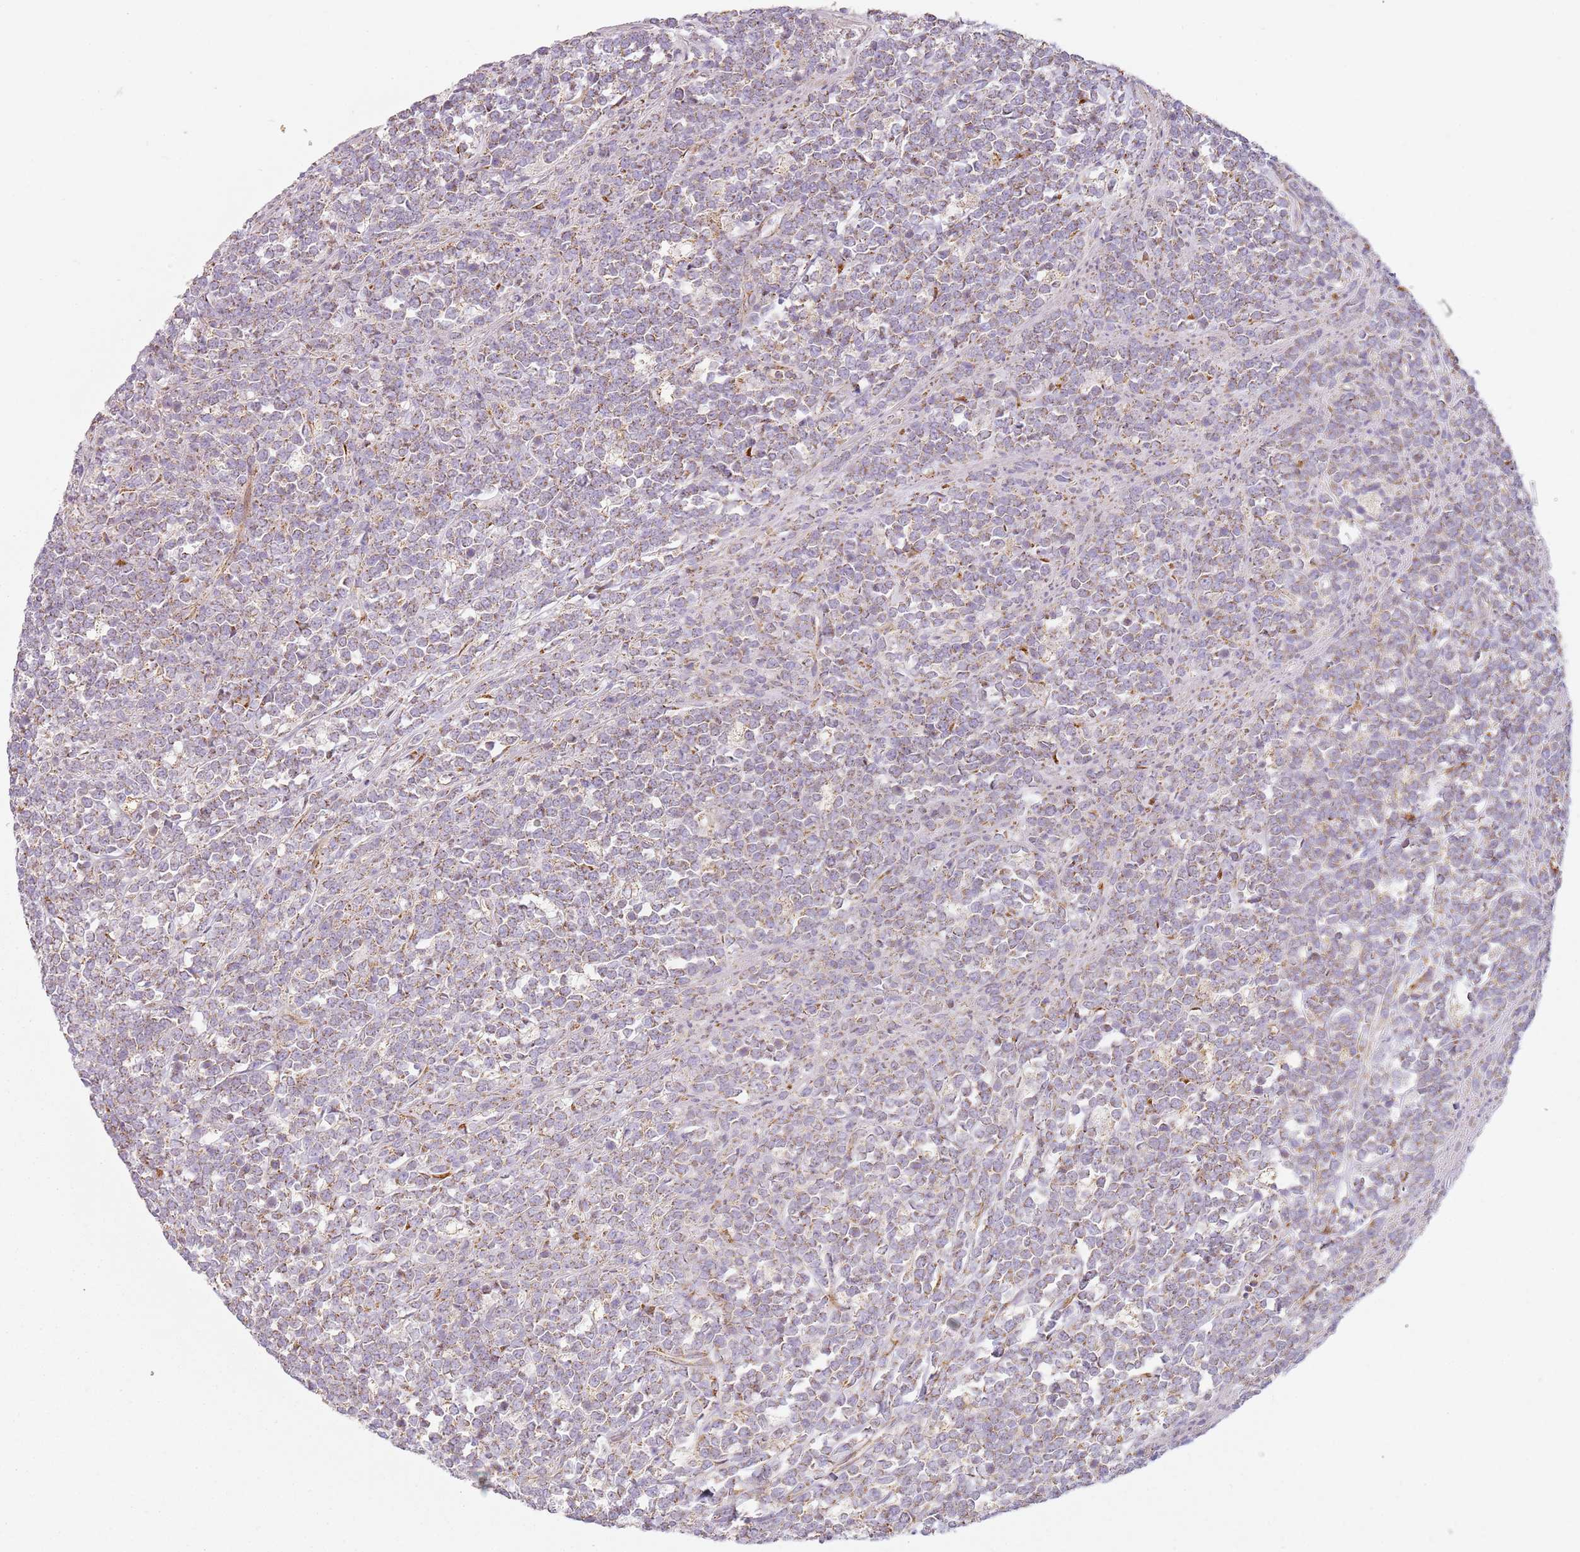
{"staining": {"intensity": "weak", "quantity": "<25%", "location": "cytoplasmic/membranous"}, "tissue": "lymphoma", "cell_type": "Tumor cells", "image_type": "cancer", "snomed": [{"axis": "morphology", "description": "Malignant lymphoma, non-Hodgkin's type, High grade"}, {"axis": "topography", "description": "Small intestine"}, {"axis": "topography", "description": "Colon"}], "caption": "Tumor cells are negative for protein expression in human high-grade malignant lymphoma, non-Hodgkin's type.", "gene": "TMEM200C", "patient": {"sex": "male", "age": 8}}